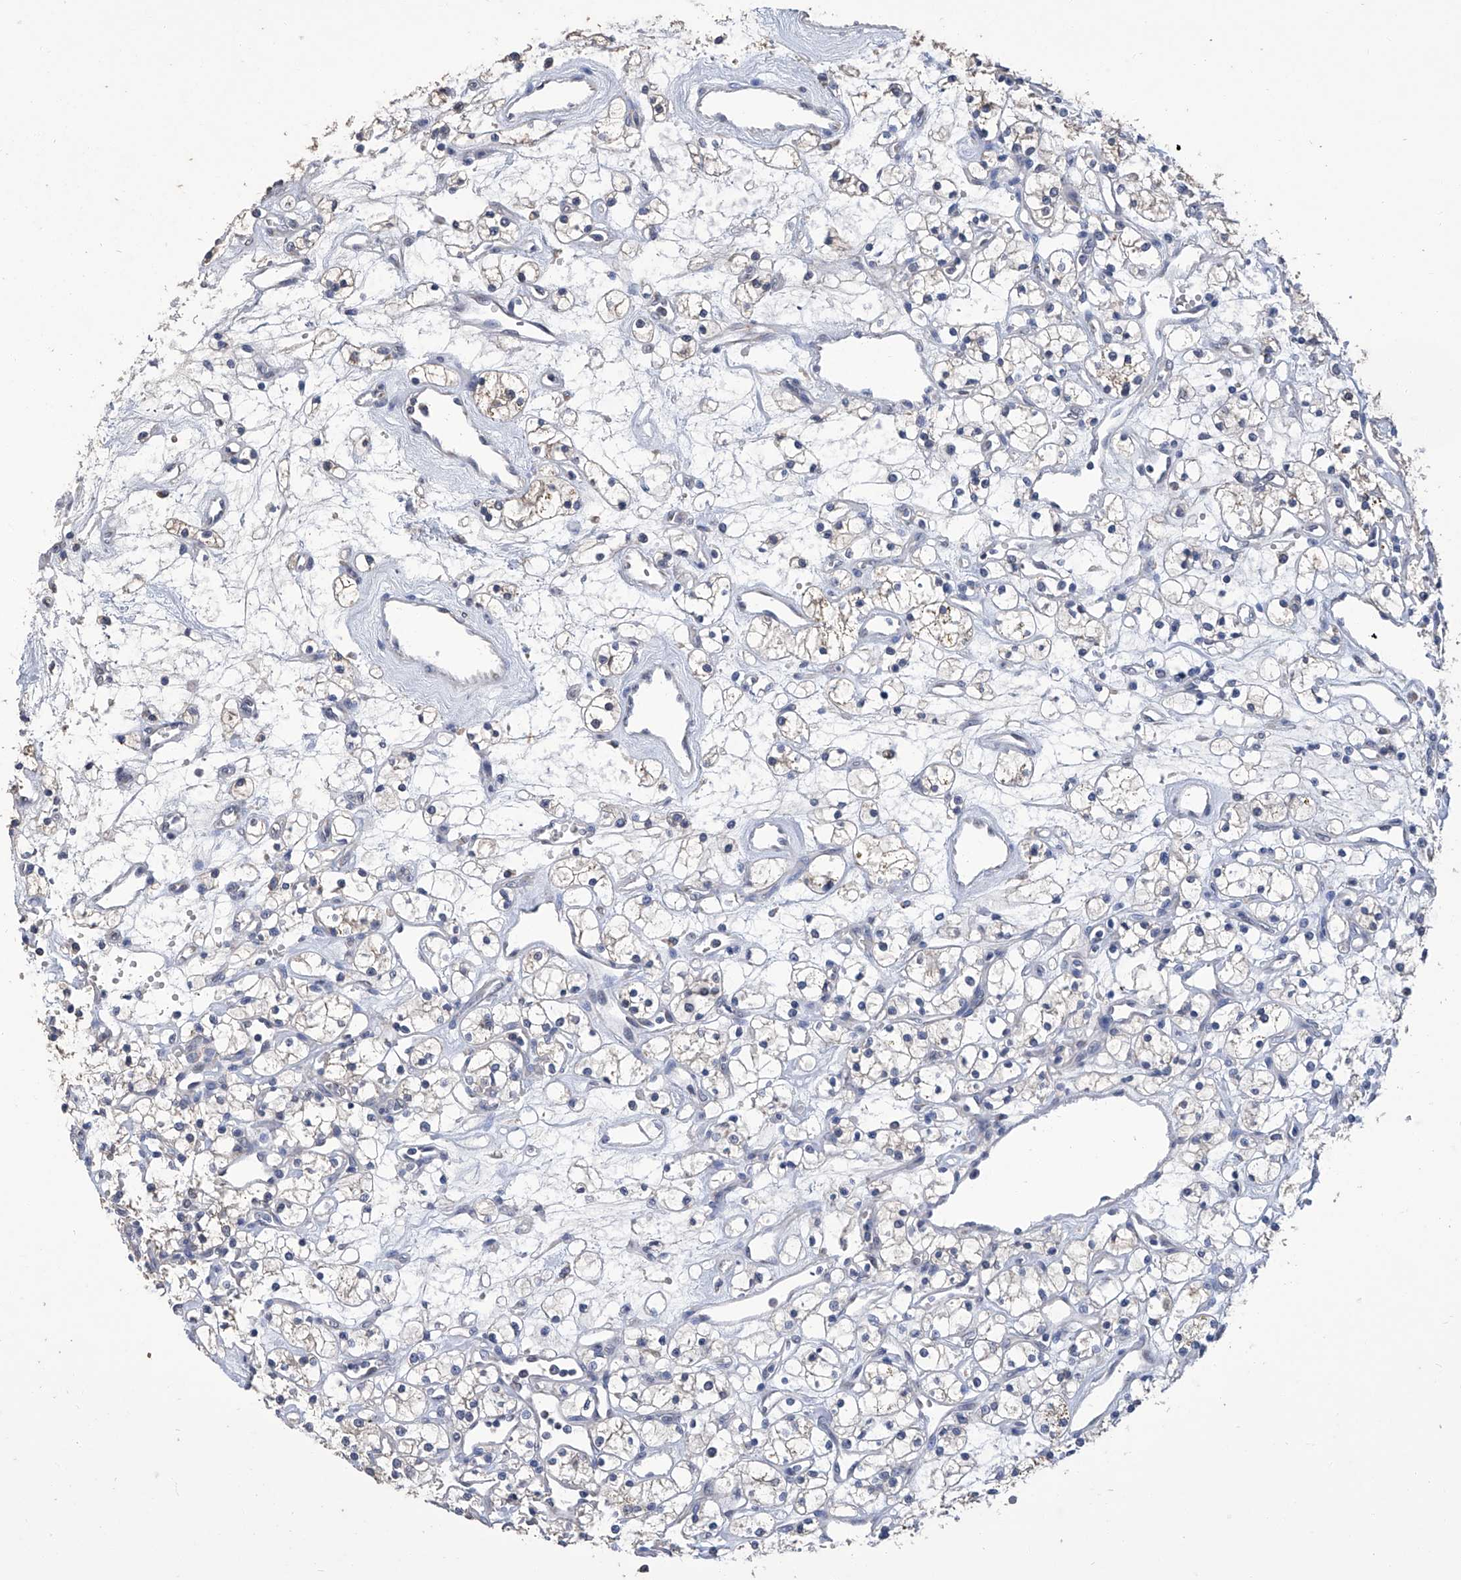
{"staining": {"intensity": "negative", "quantity": "none", "location": "none"}, "tissue": "renal cancer", "cell_type": "Tumor cells", "image_type": "cancer", "snomed": [{"axis": "morphology", "description": "Adenocarcinoma, NOS"}, {"axis": "topography", "description": "Kidney"}], "caption": "This is an immunohistochemistry (IHC) photomicrograph of human renal cancer (adenocarcinoma). There is no positivity in tumor cells.", "gene": "GPT", "patient": {"sex": "female", "age": 60}}